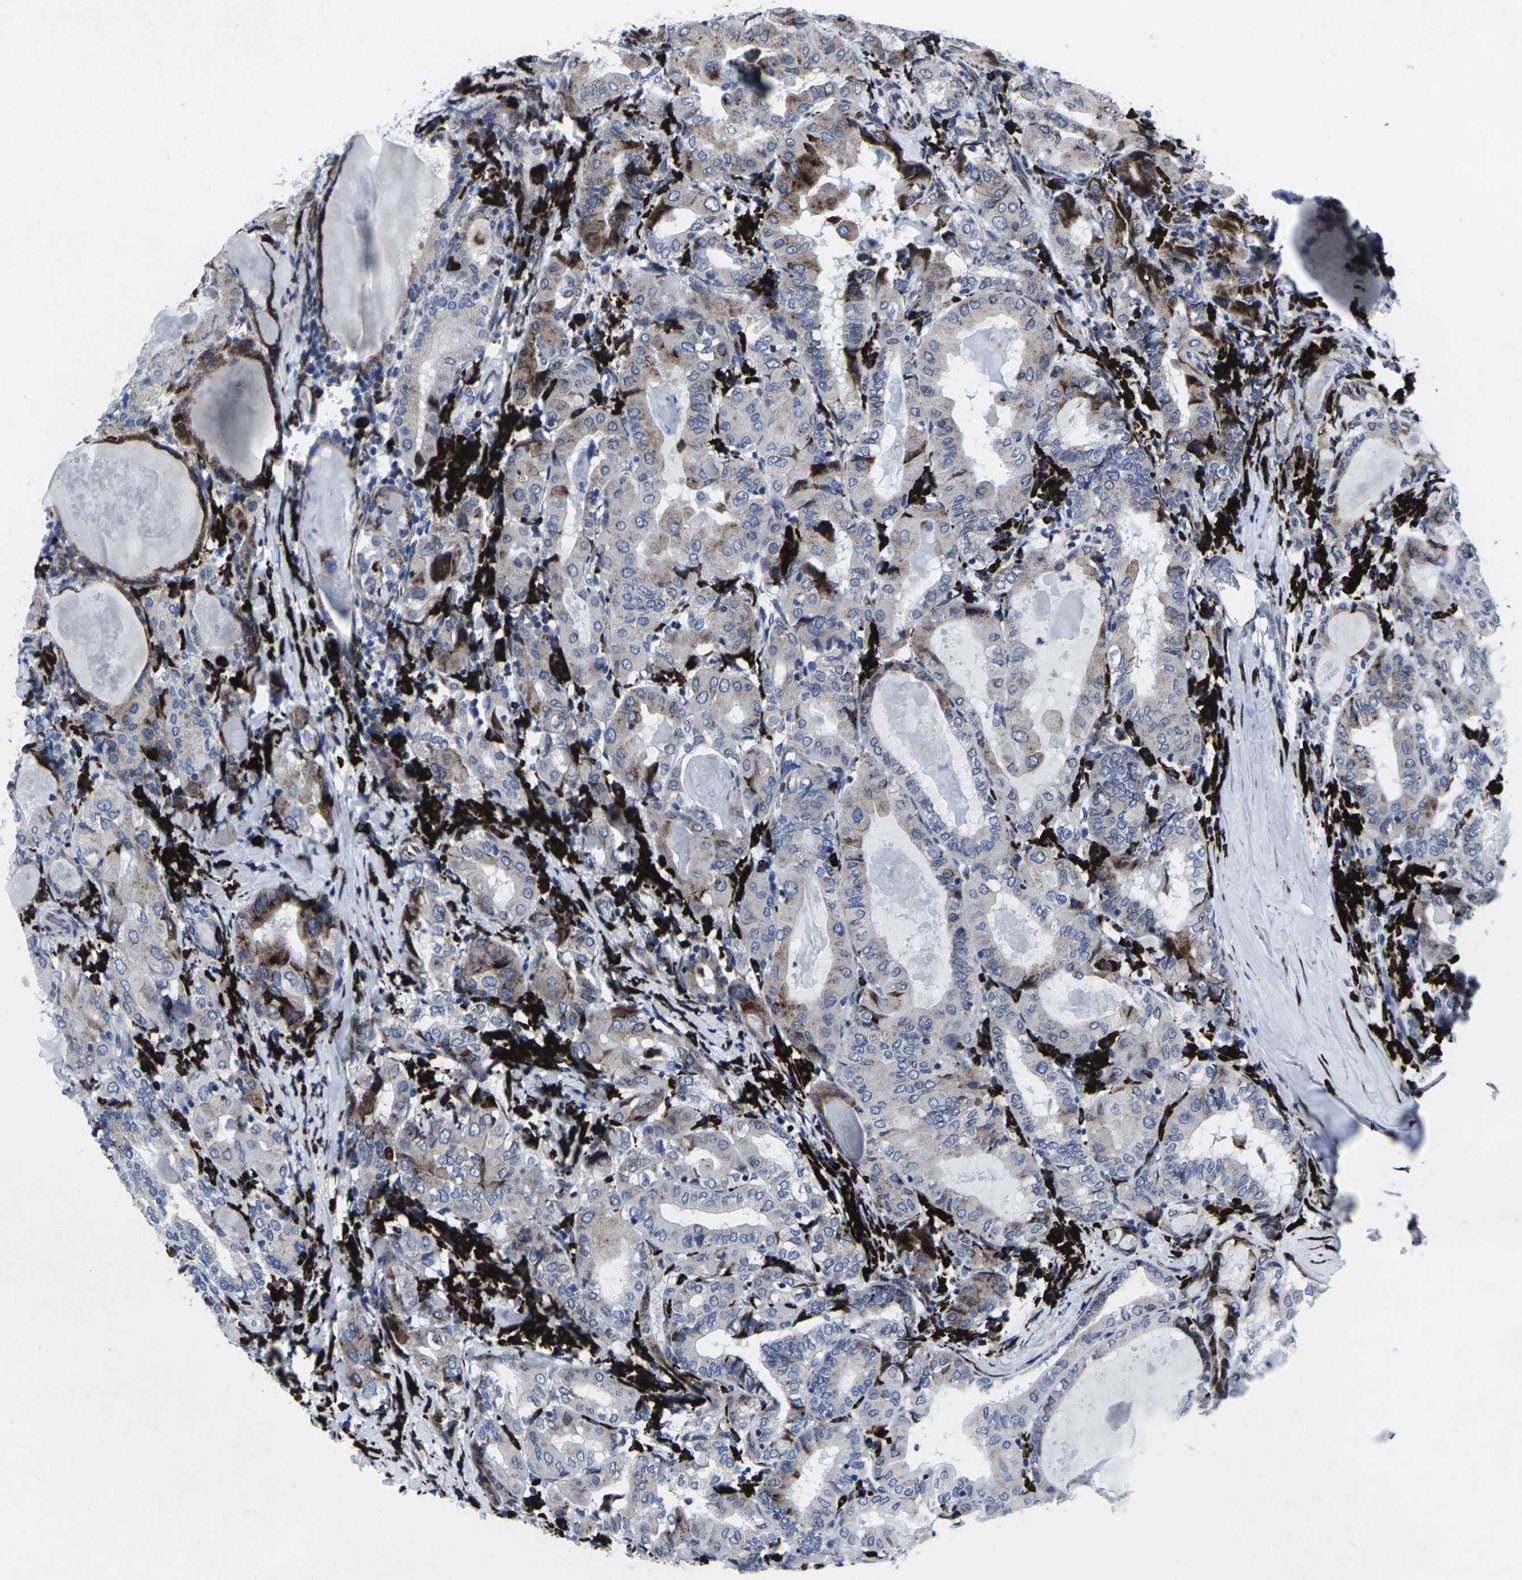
{"staining": {"intensity": "moderate", "quantity": "<25%", "location": "cytoplasmic/membranous"}, "tissue": "thyroid cancer", "cell_type": "Tumor cells", "image_type": "cancer", "snomed": [{"axis": "morphology", "description": "Papillary adenocarcinoma, NOS"}, {"axis": "topography", "description": "Thyroid gland"}], "caption": "Tumor cells show moderate cytoplasmic/membranous expression in approximately <25% of cells in papillary adenocarcinoma (thyroid).", "gene": "RPN1", "patient": {"sex": "female", "age": 42}}